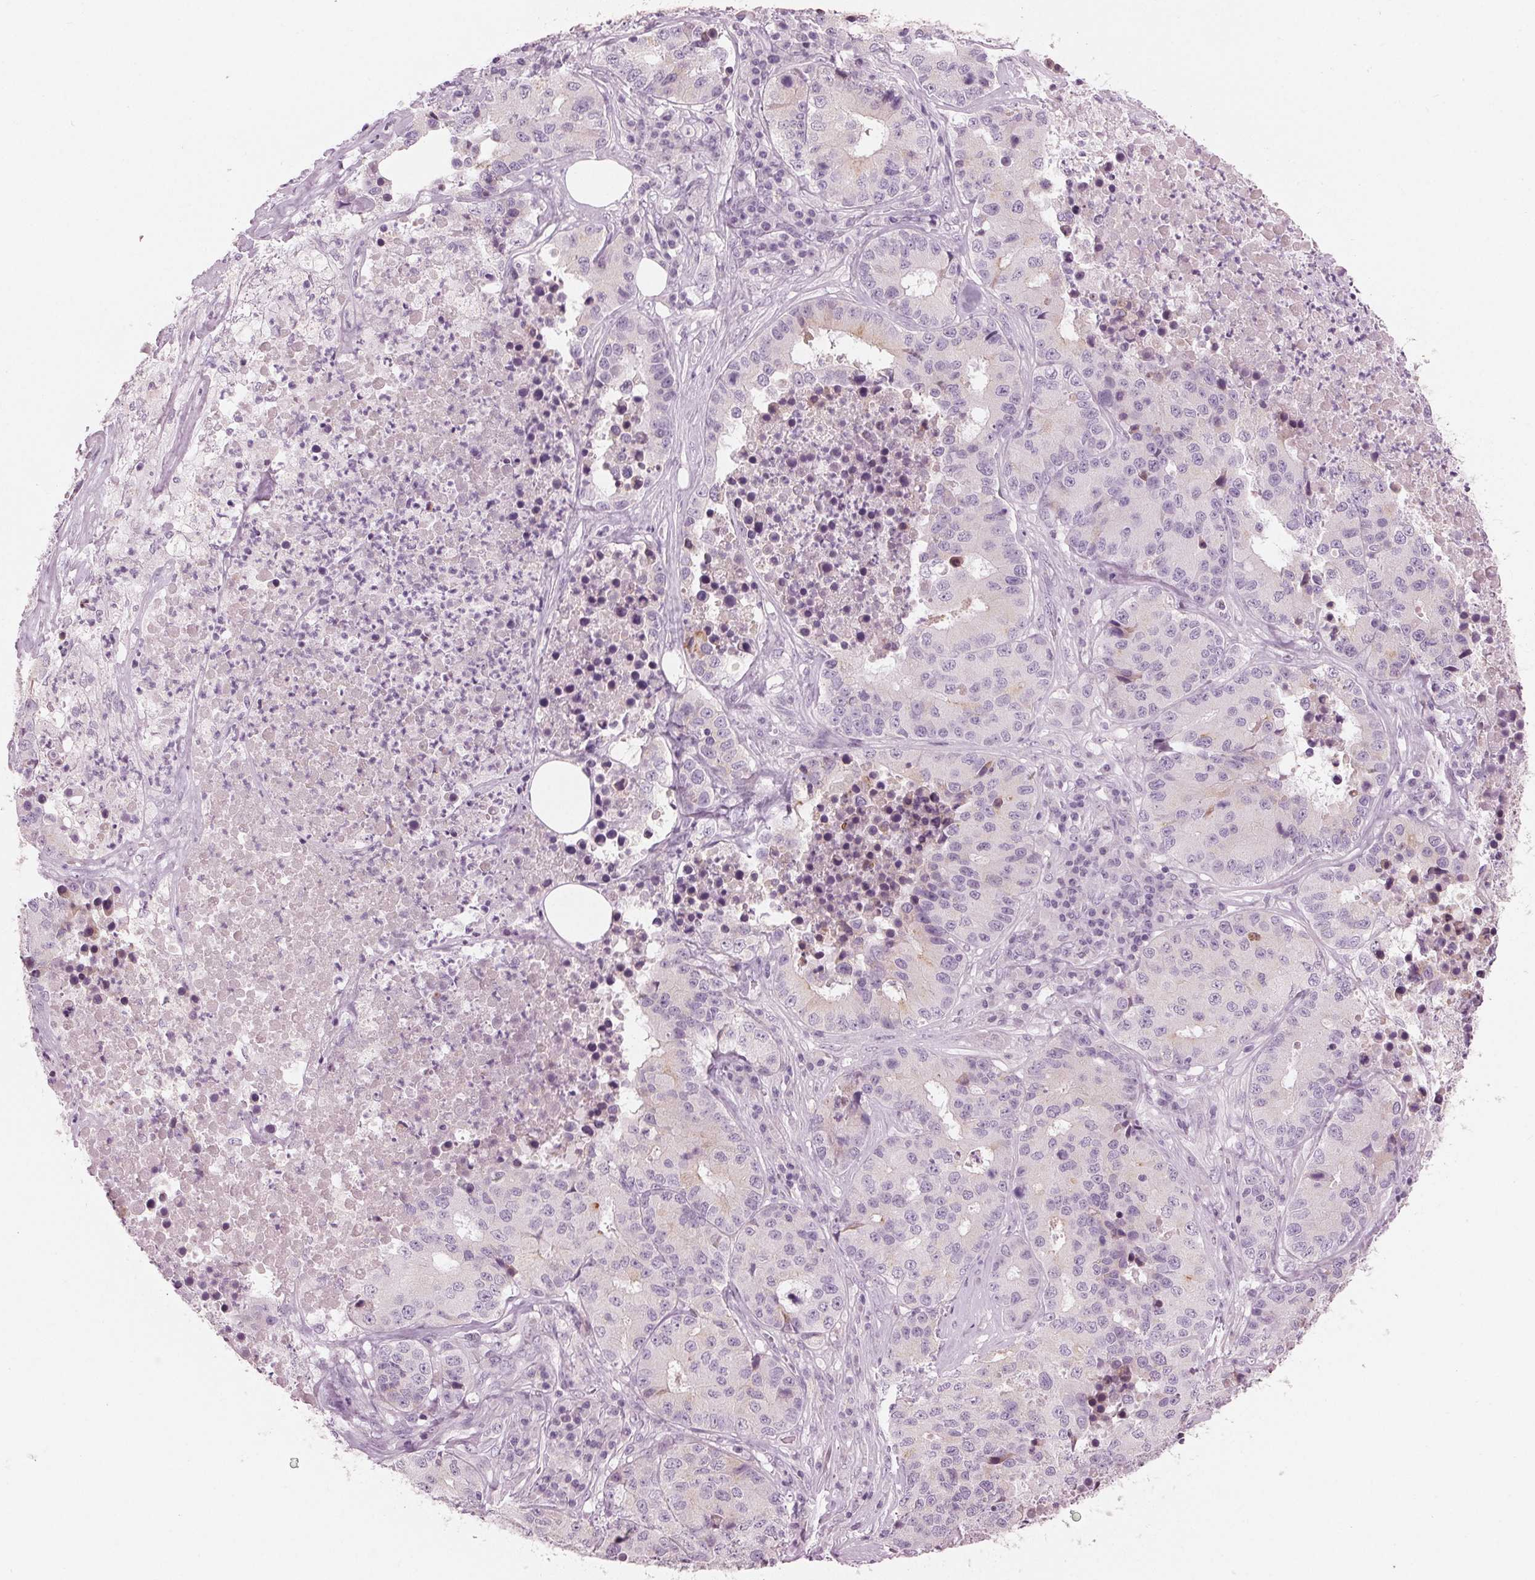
{"staining": {"intensity": "moderate", "quantity": "<25%", "location": "cytoplasmic/membranous"}, "tissue": "stomach cancer", "cell_type": "Tumor cells", "image_type": "cancer", "snomed": [{"axis": "morphology", "description": "Adenocarcinoma, NOS"}, {"axis": "topography", "description": "Stomach"}], "caption": "An image showing moderate cytoplasmic/membranous staining in about <25% of tumor cells in adenocarcinoma (stomach), as visualized by brown immunohistochemical staining.", "gene": "PRAP1", "patient": {"sex": "male", "age": 71}}